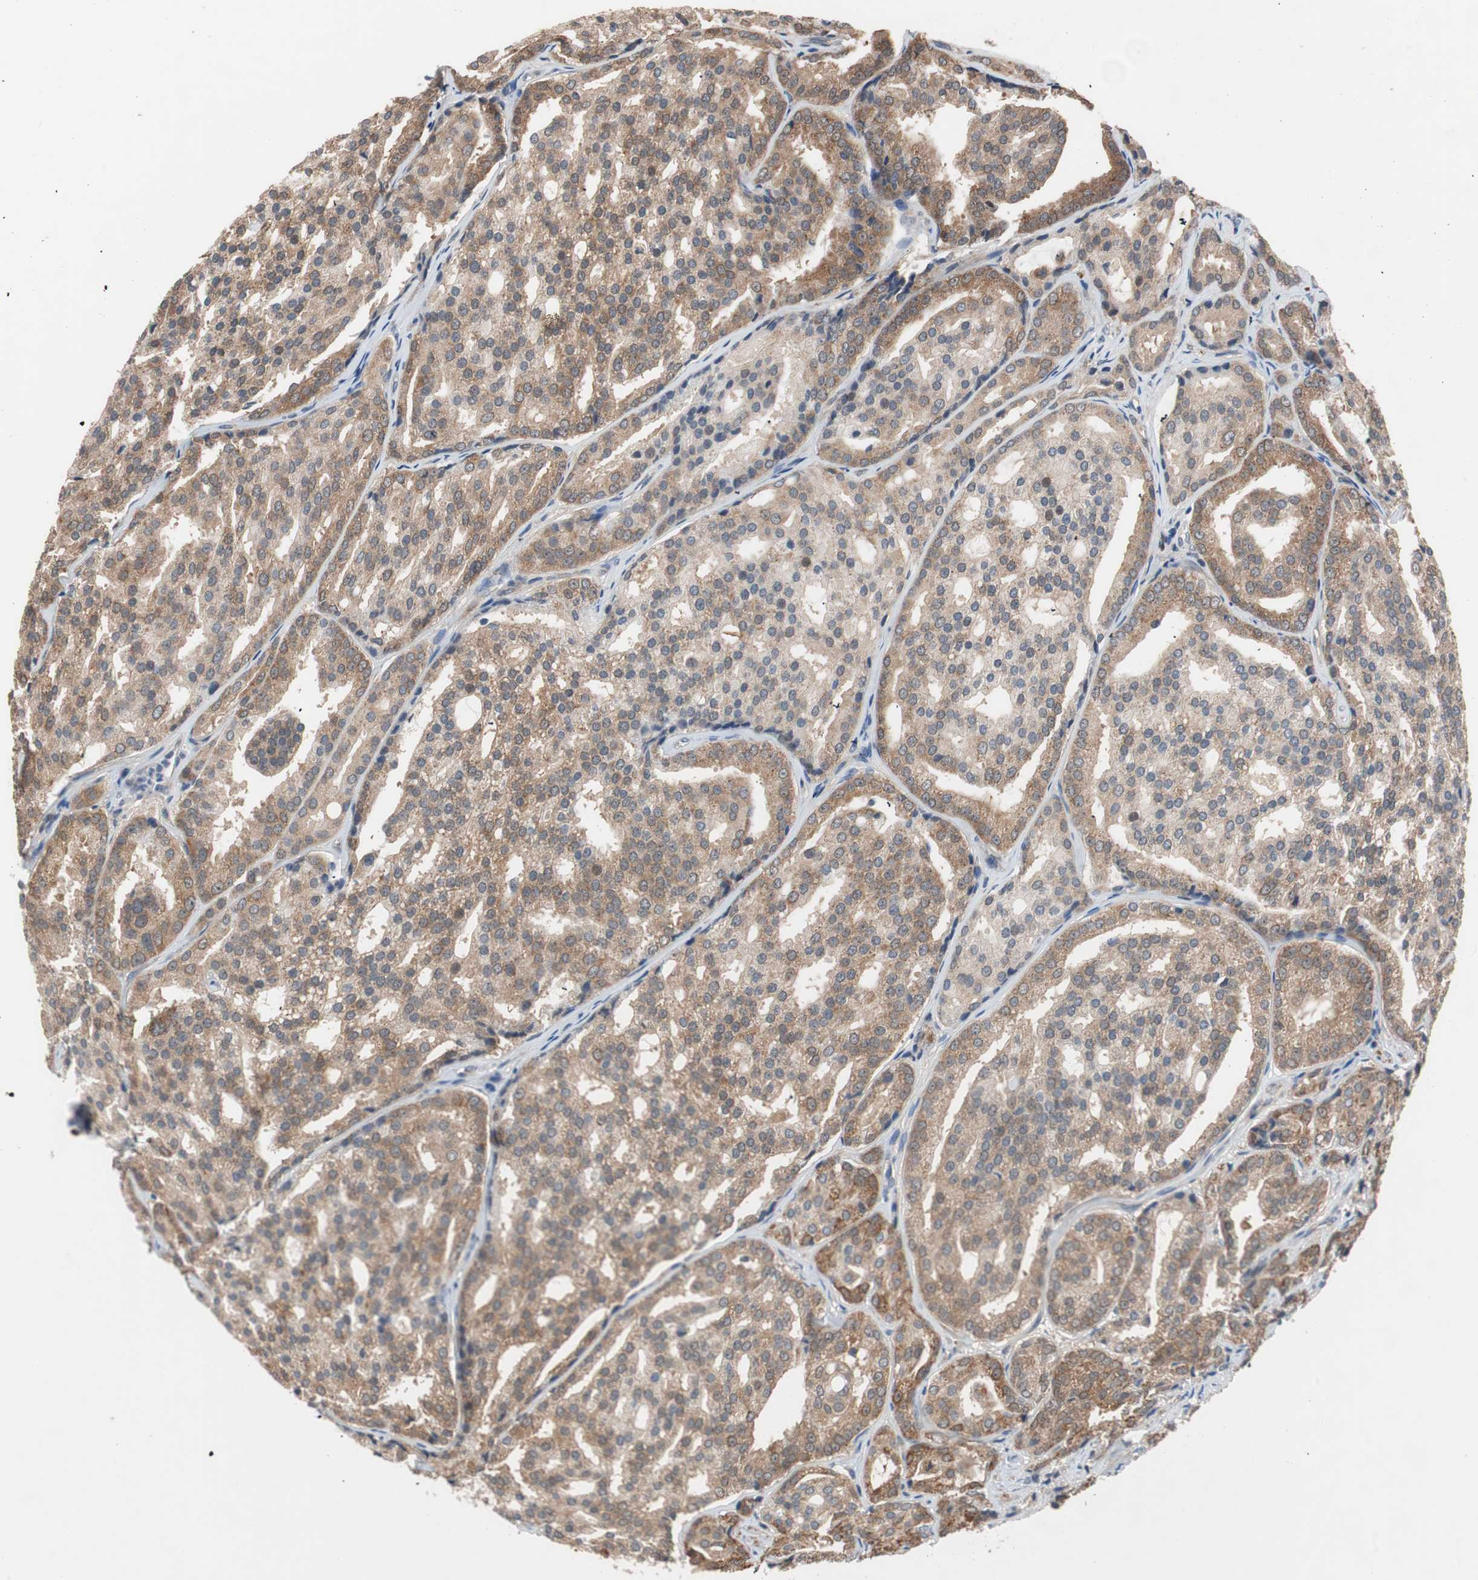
{"staining": {"intensity": "moderate", "quantity": ">75%", "location": "cytoplasmic/membranous,nuclear"}, "tissue": "prostate cancer", "cell_type": "Tumor cells", "image_type": "cancer", "snomed": [{"axis": "morphology", "description": "Adenocarcinoma, High grade"}, {"axis": "topography", "description": "Prostate"}], "caption": "Human prostate cancer stained with a brown dye displays moderate cytoplasmic/membranous and nuclear positive expression in approximately >75% of tumor cells.", "gene": "HMBS", "patient": {"sex": "male", "age": 64}}